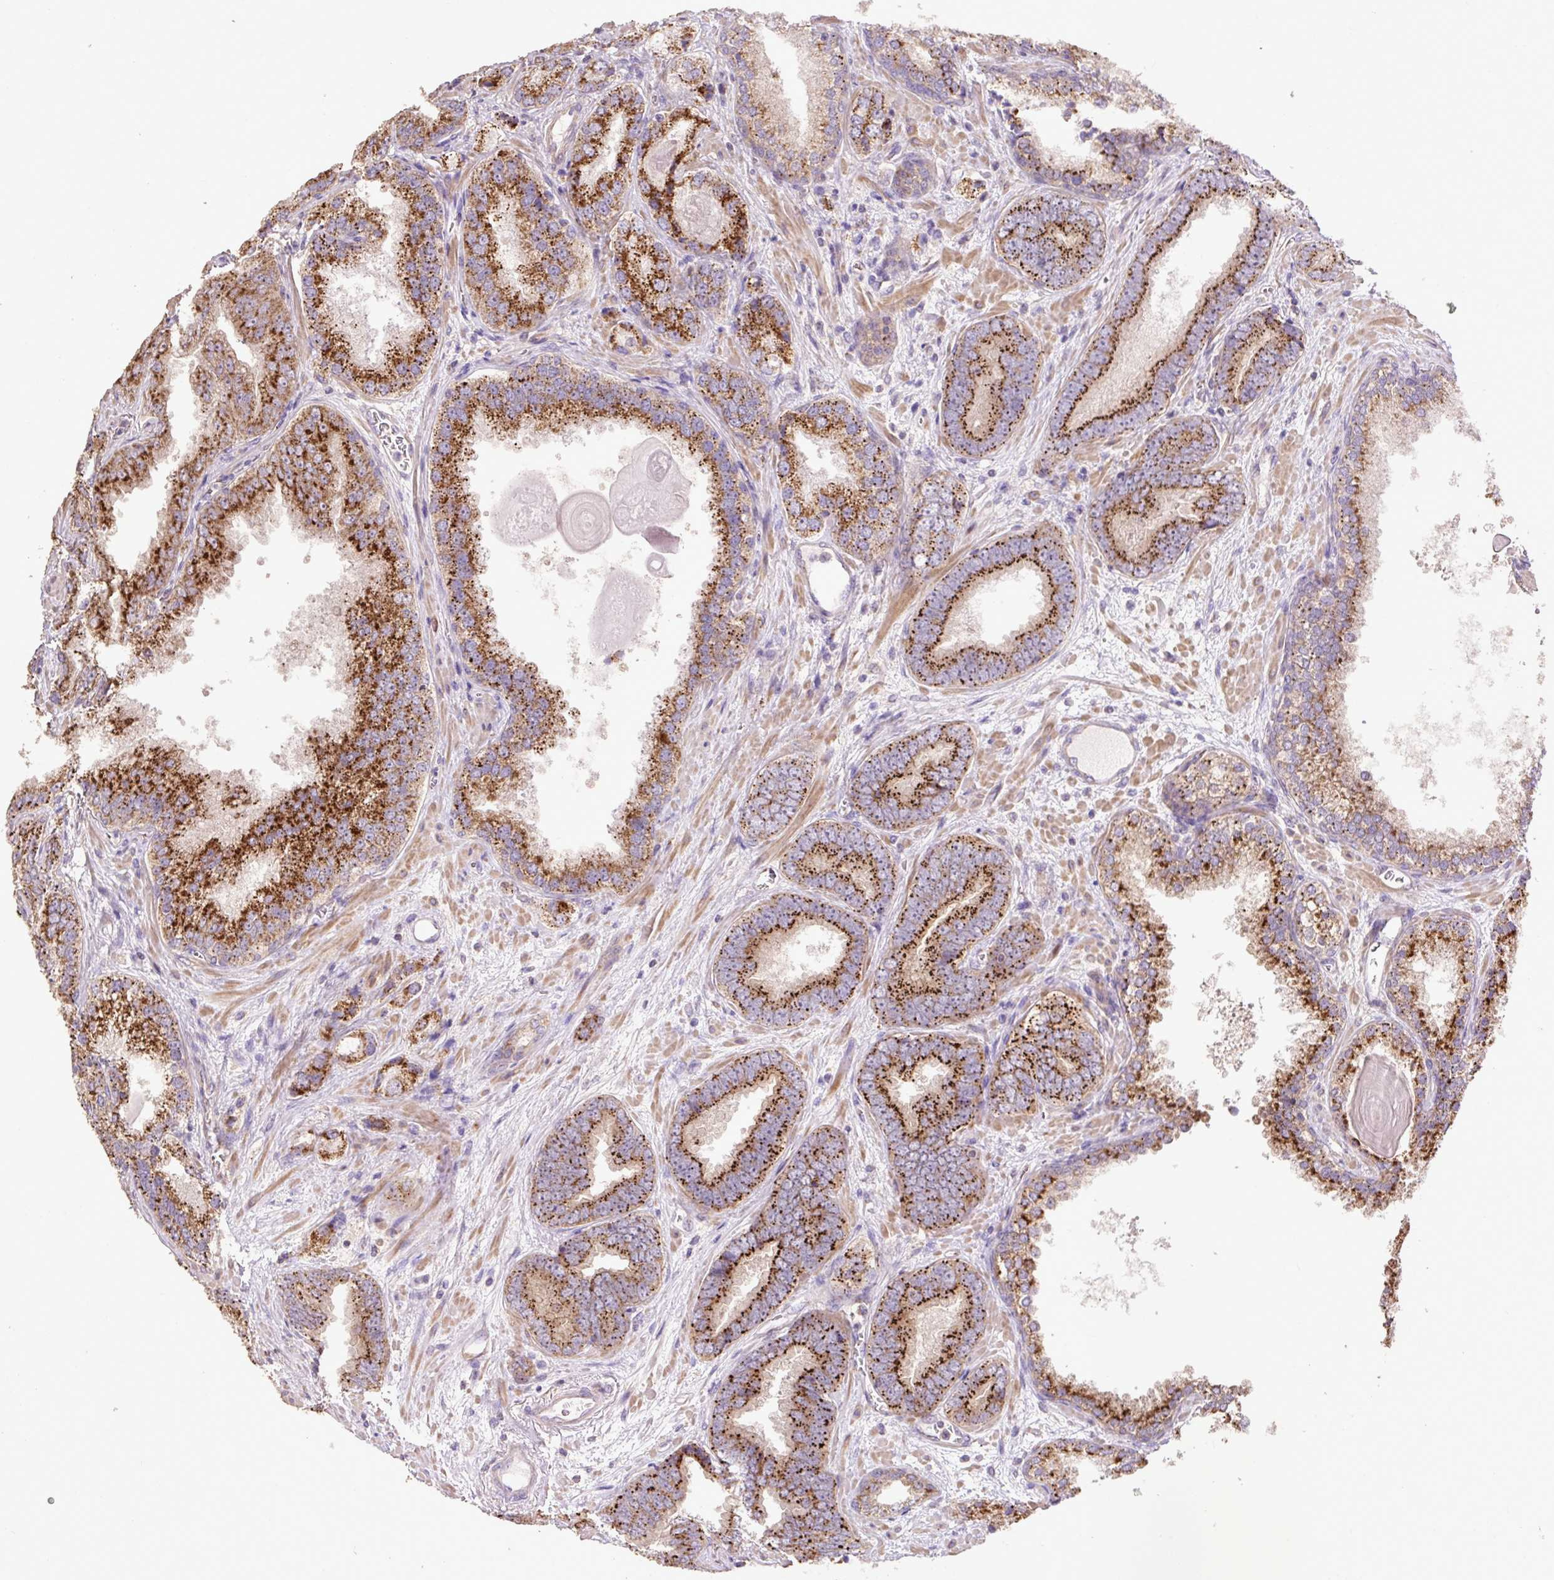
{"staining": {"intensity": "strong", "quantity": ">75%", "location": "cytoplasmic/membranous"}, "tissue": "prostate cancer", "cell_type": "Tumor cells", "image_type": "cancer", "snomed": [{"axis": "morphology", "description": "Adenocarcinoma, High grade"}, {"axis": "topography", "description": "Prostate"}], "caption": "Protein expression analysis of human high-grade adenocarcinoma (prostate) reveals strong cytoplasmic/membranous expression in about >75% of tumor cells. (DAB (3,3'-diaminobenzidine) IHC, brown staining for protein, blue staining for nuclei).", "gene": "ABR", "patient": {"sex": "male", "age": 63}}